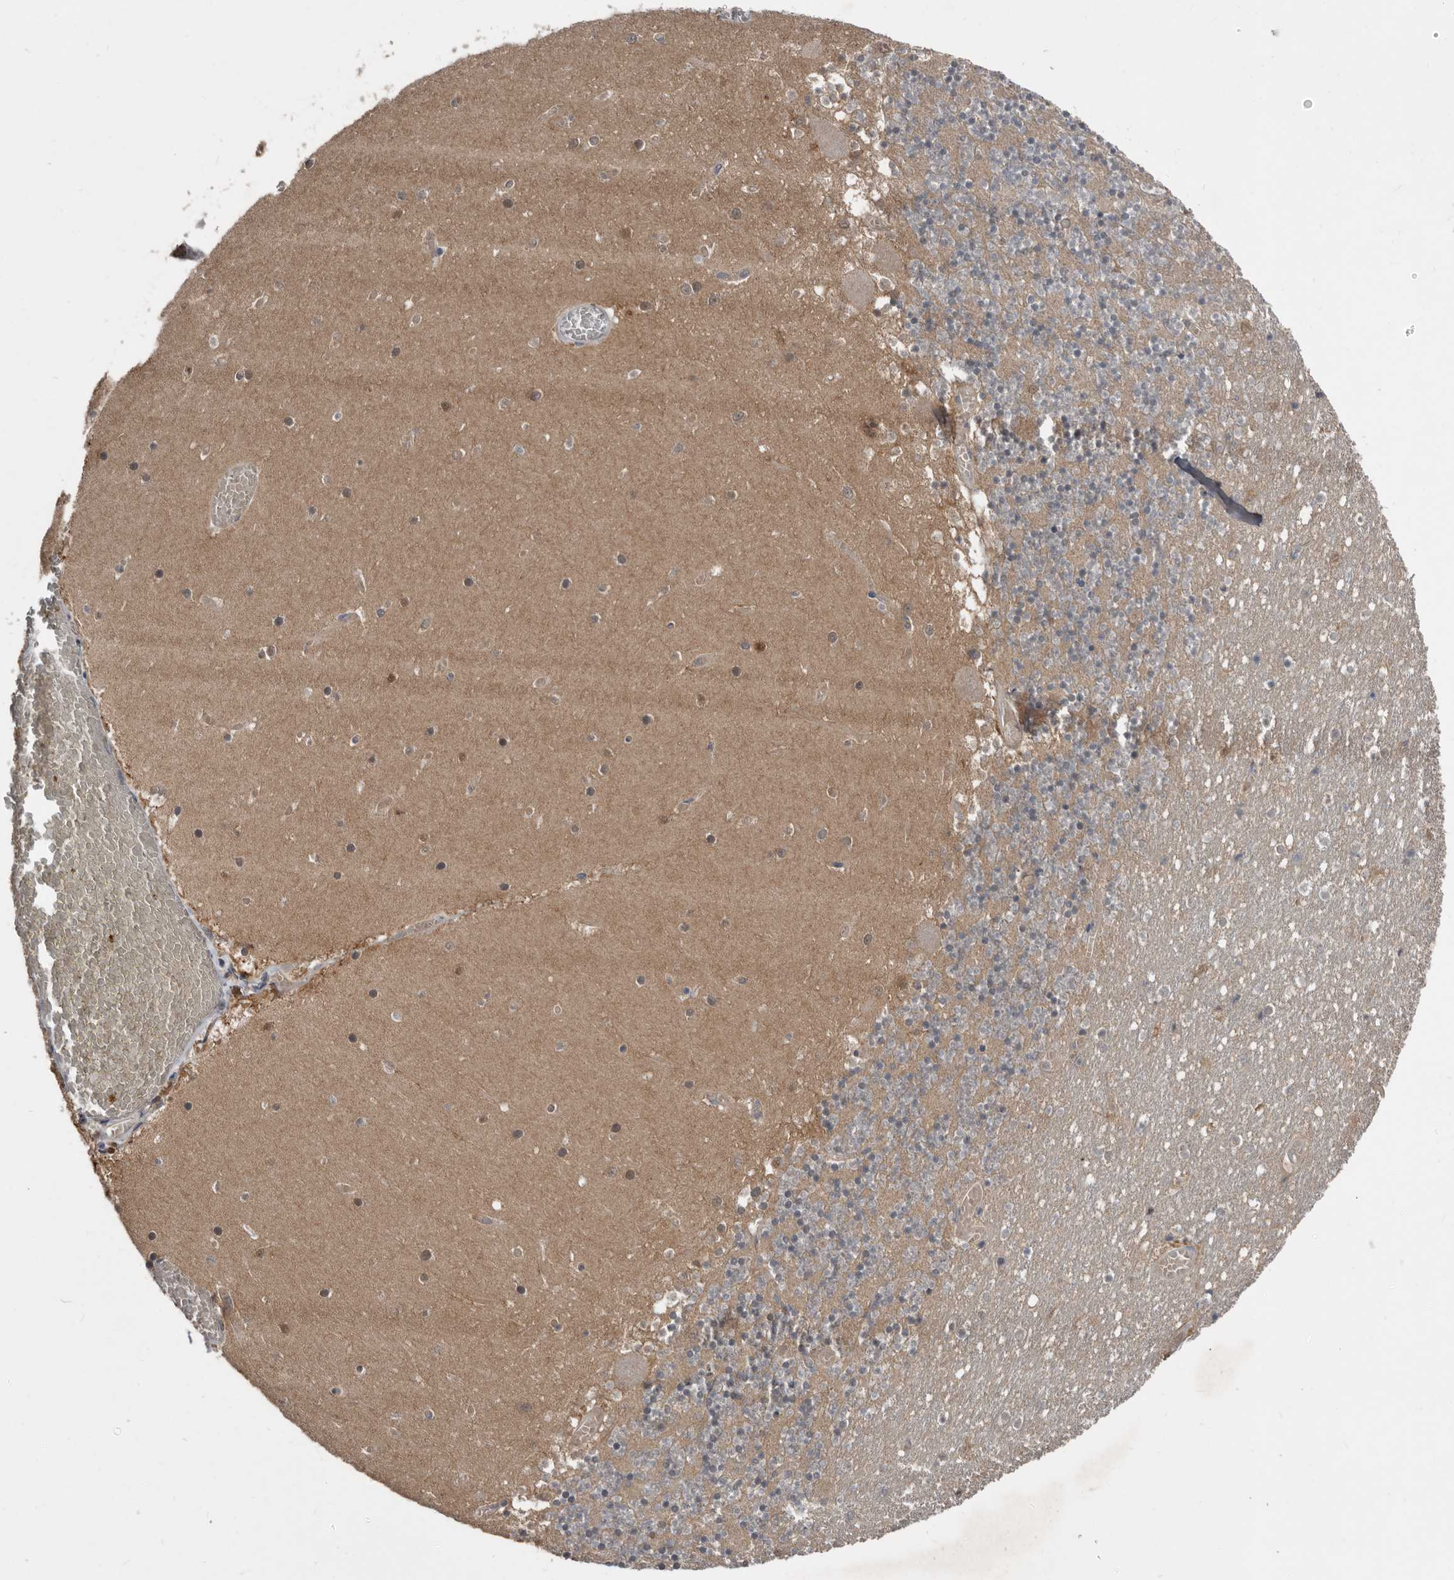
{"staining": {"intensity": "weak", "quantity": "25%-75%", "location": "cytoplasmic/membranous"}, "tissue": "cerebellum", "cell_type": "Cells in granular layer", "image_type": "normal", "snomed": [{"axis": "morphology", "description": "Normal tissue, NOS"}, {"axis": "topography", "description": "Cerebellum"}], "caption": "Immunohistochemistry (IHC) of normal cerebellum displays low levels of weak cytoplasmic/membranous expression in approximately 25%-75% of cells in granular layer.", "gene": "RBKS", "patient": {"sex": "female", "age": 28}}